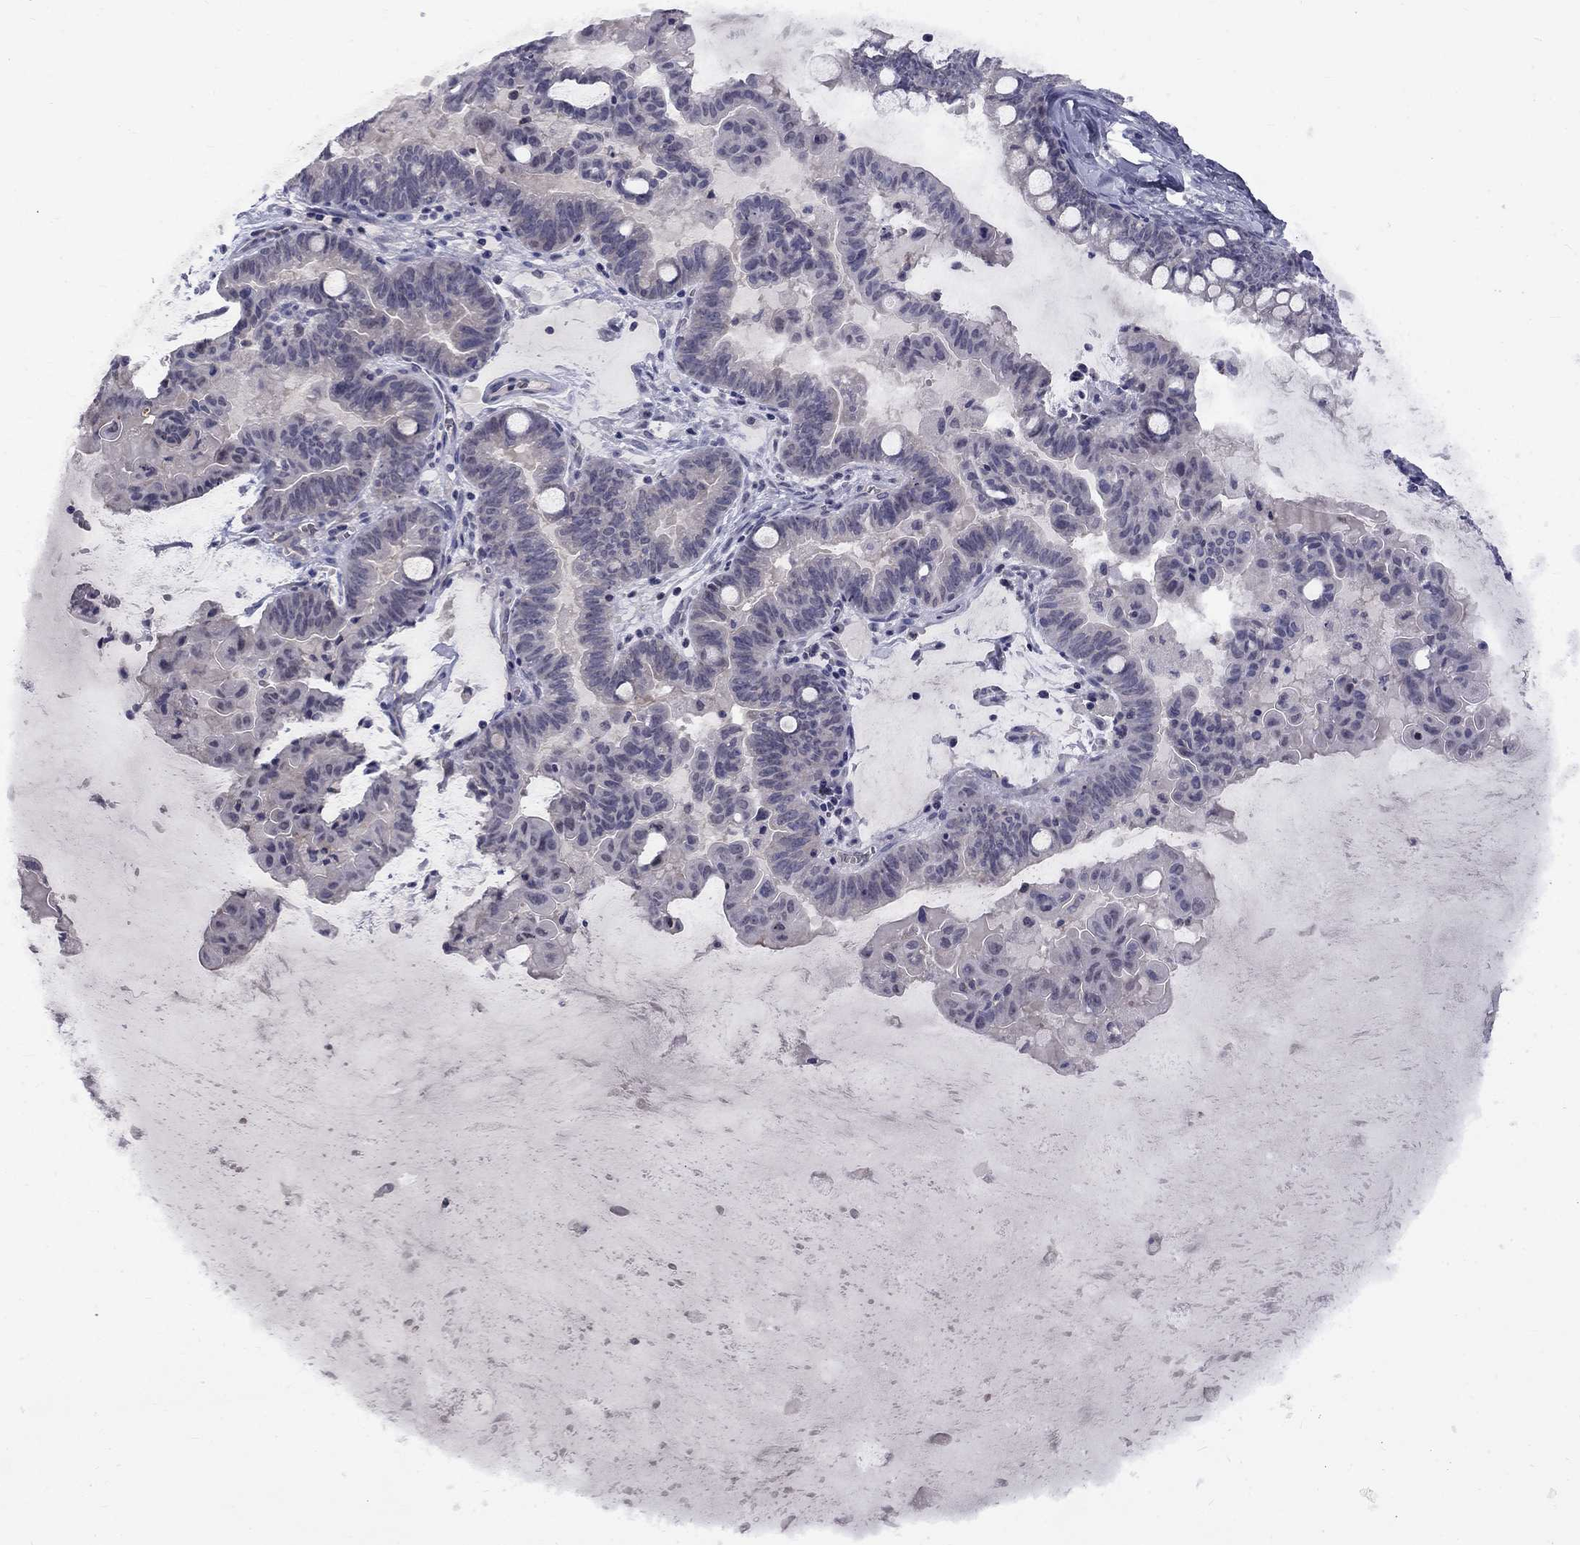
{"staining": {"intensity": "negative", "quantity": "none", "location": "none"}, "tissue": "ovarian cancer", "cell_type": "Tumor cells", "image_type": "cancer", "snomed": [{"axis": "morphology", "description": "Cystadenocarcinoma, mucinous, NOS"}, {"axis": "topography", "description": "Ovary"}], "caption": "Tumor cells show no significant protein positivity in ovarian cancer (mucinous cystadenocarcinoma).", "gene": "SNTA1", "patient": {"sex": "female", "age": 63}}